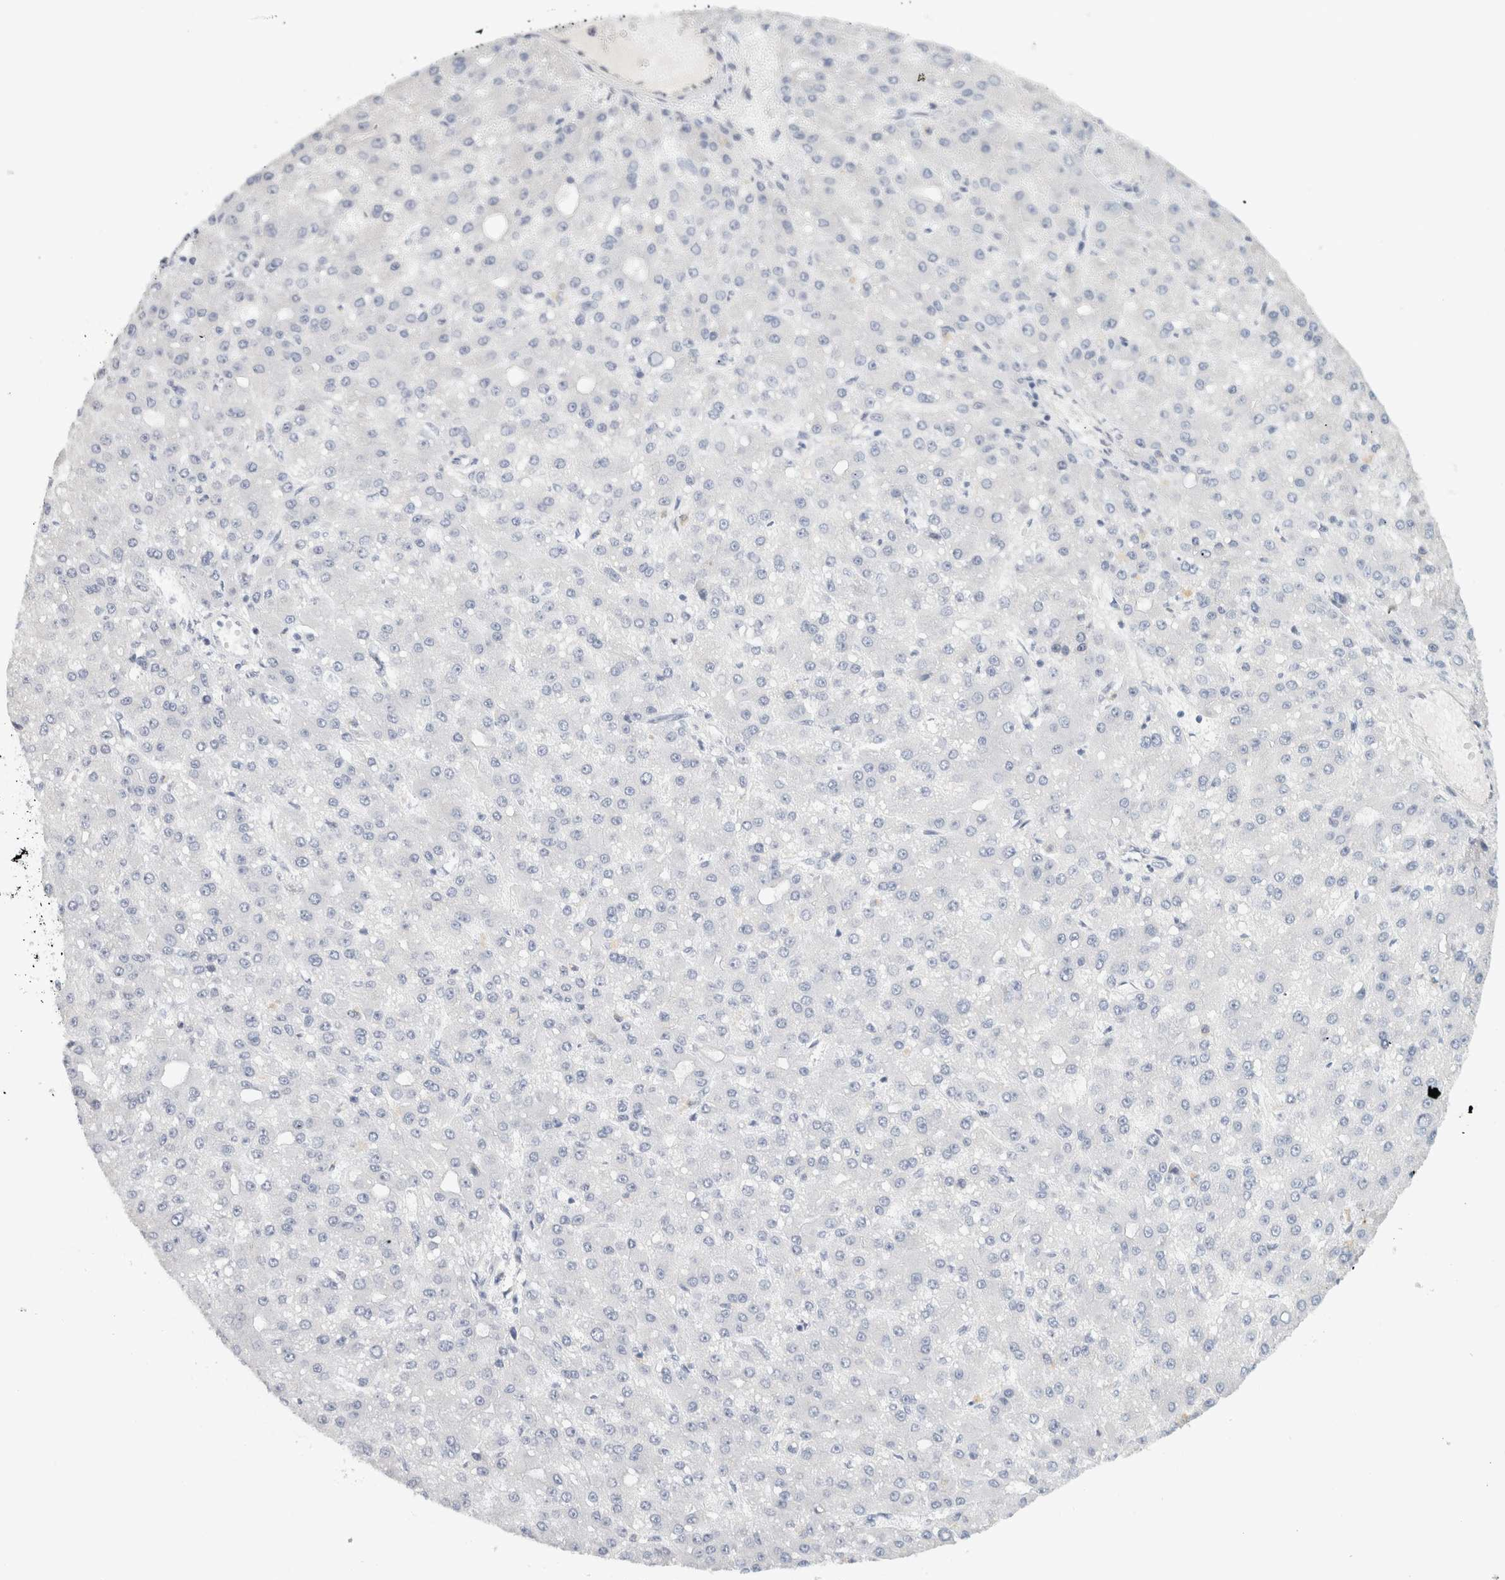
{"staining": {"intensity": "negative", "quantity": "none", "location": "none"}, "tissue": "liver cancer", "cell_type": "Tumor cells", "image_type": "cancer", "snomed": [{"axis": "morphology", "description": "Carcinoma, Hepatocellular, NOS"}, {"axis": "topography", "description": "Liver"}], "caption": "Tumor cells are negative for protein expression in human hepatocellular carcinoma (liver).", "gene": "STK31", "patient": {"sex": "male", "age": 67}}